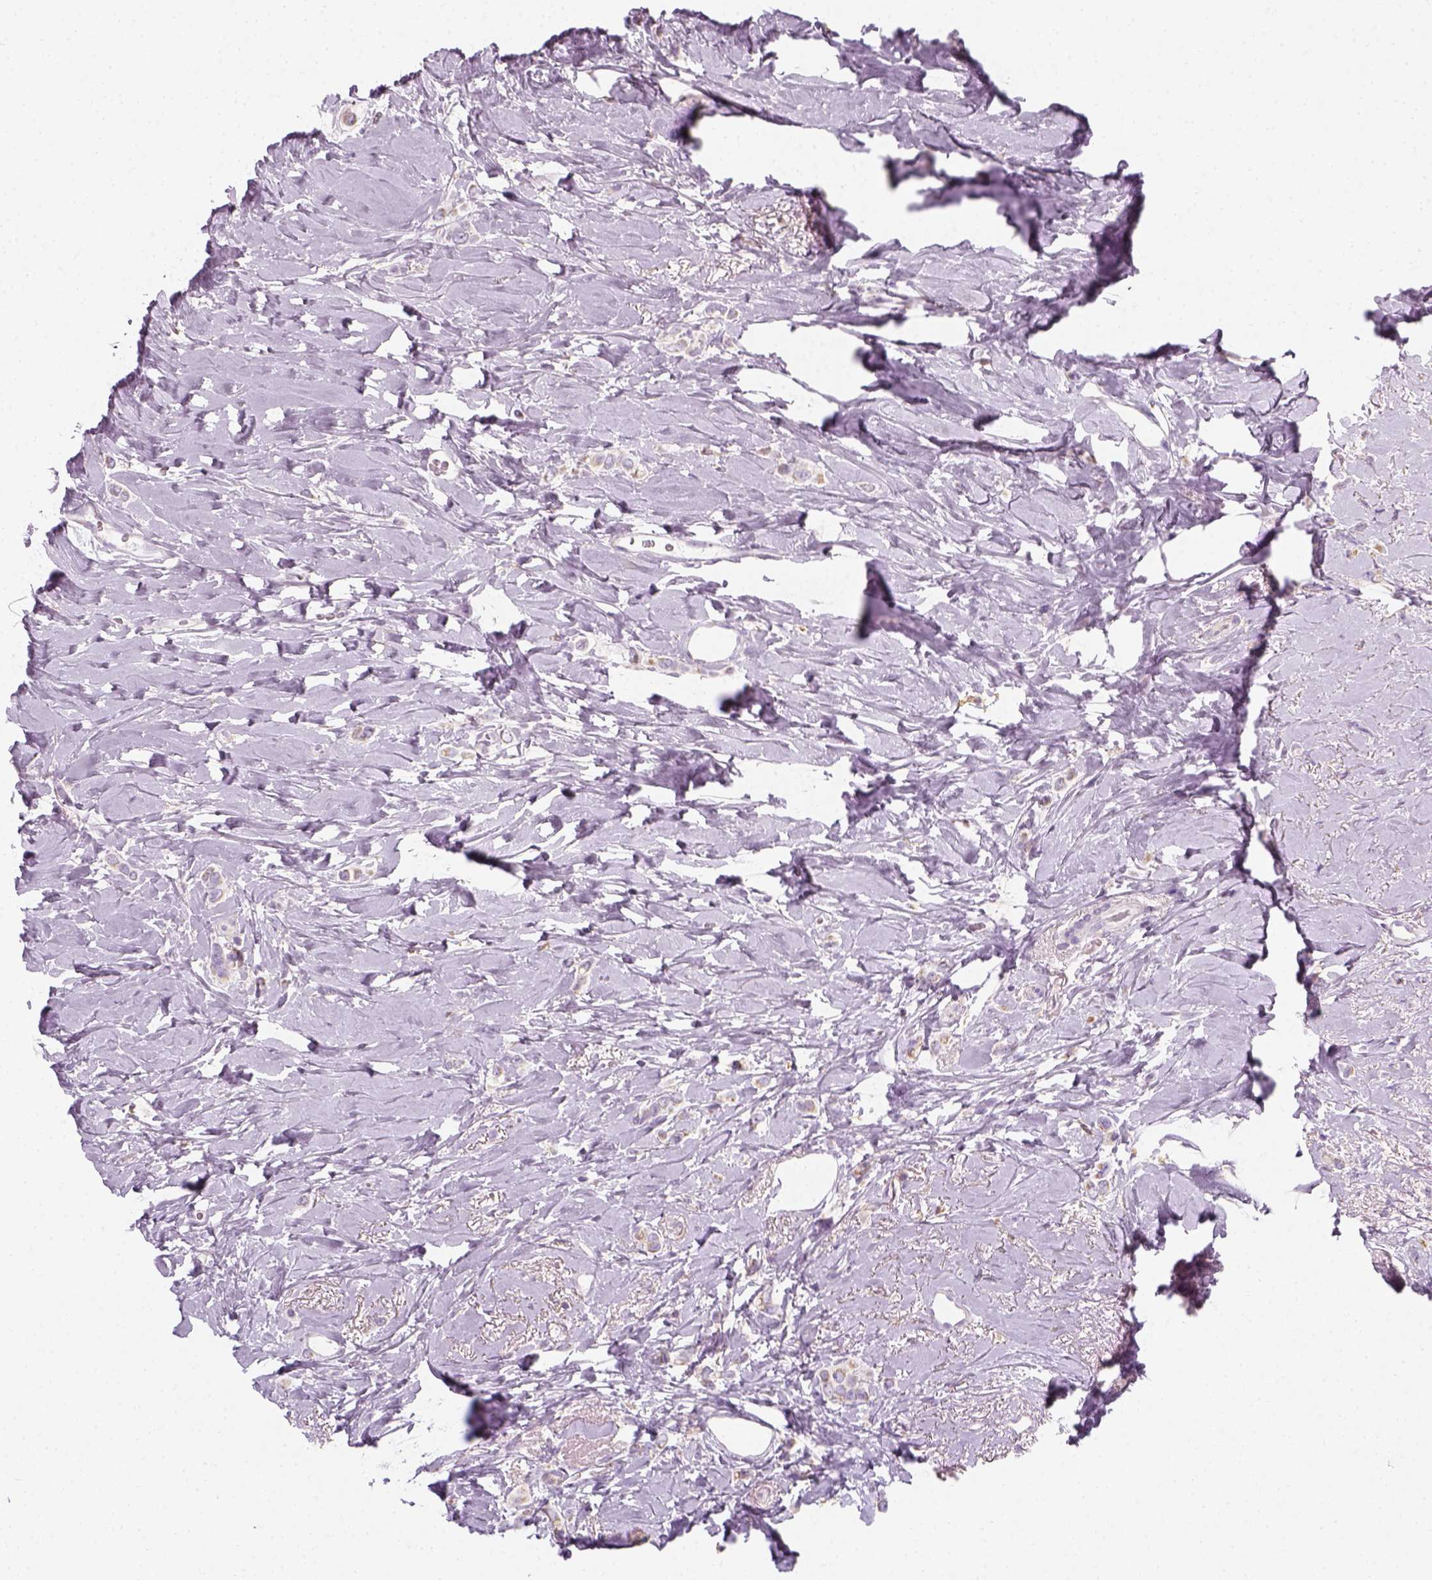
{"staining": {"intensity": "negative", "quantity": "none", "location": "none"}, "tissue": "breast cancer", "cell_type": "Tumor cells", "image_type": "cancer", "snomed": [{"axis": "morphology", "description": "Lobular carcinoma"}, {"axis": "topography", "description": "Breast"}], "caption": "This is an IHC image of breast cancer (lobular carcinoma). There is no positivity in tumor cells.", "gene": "AWAT2", "patient": {"sex": "female", "age": 66}}